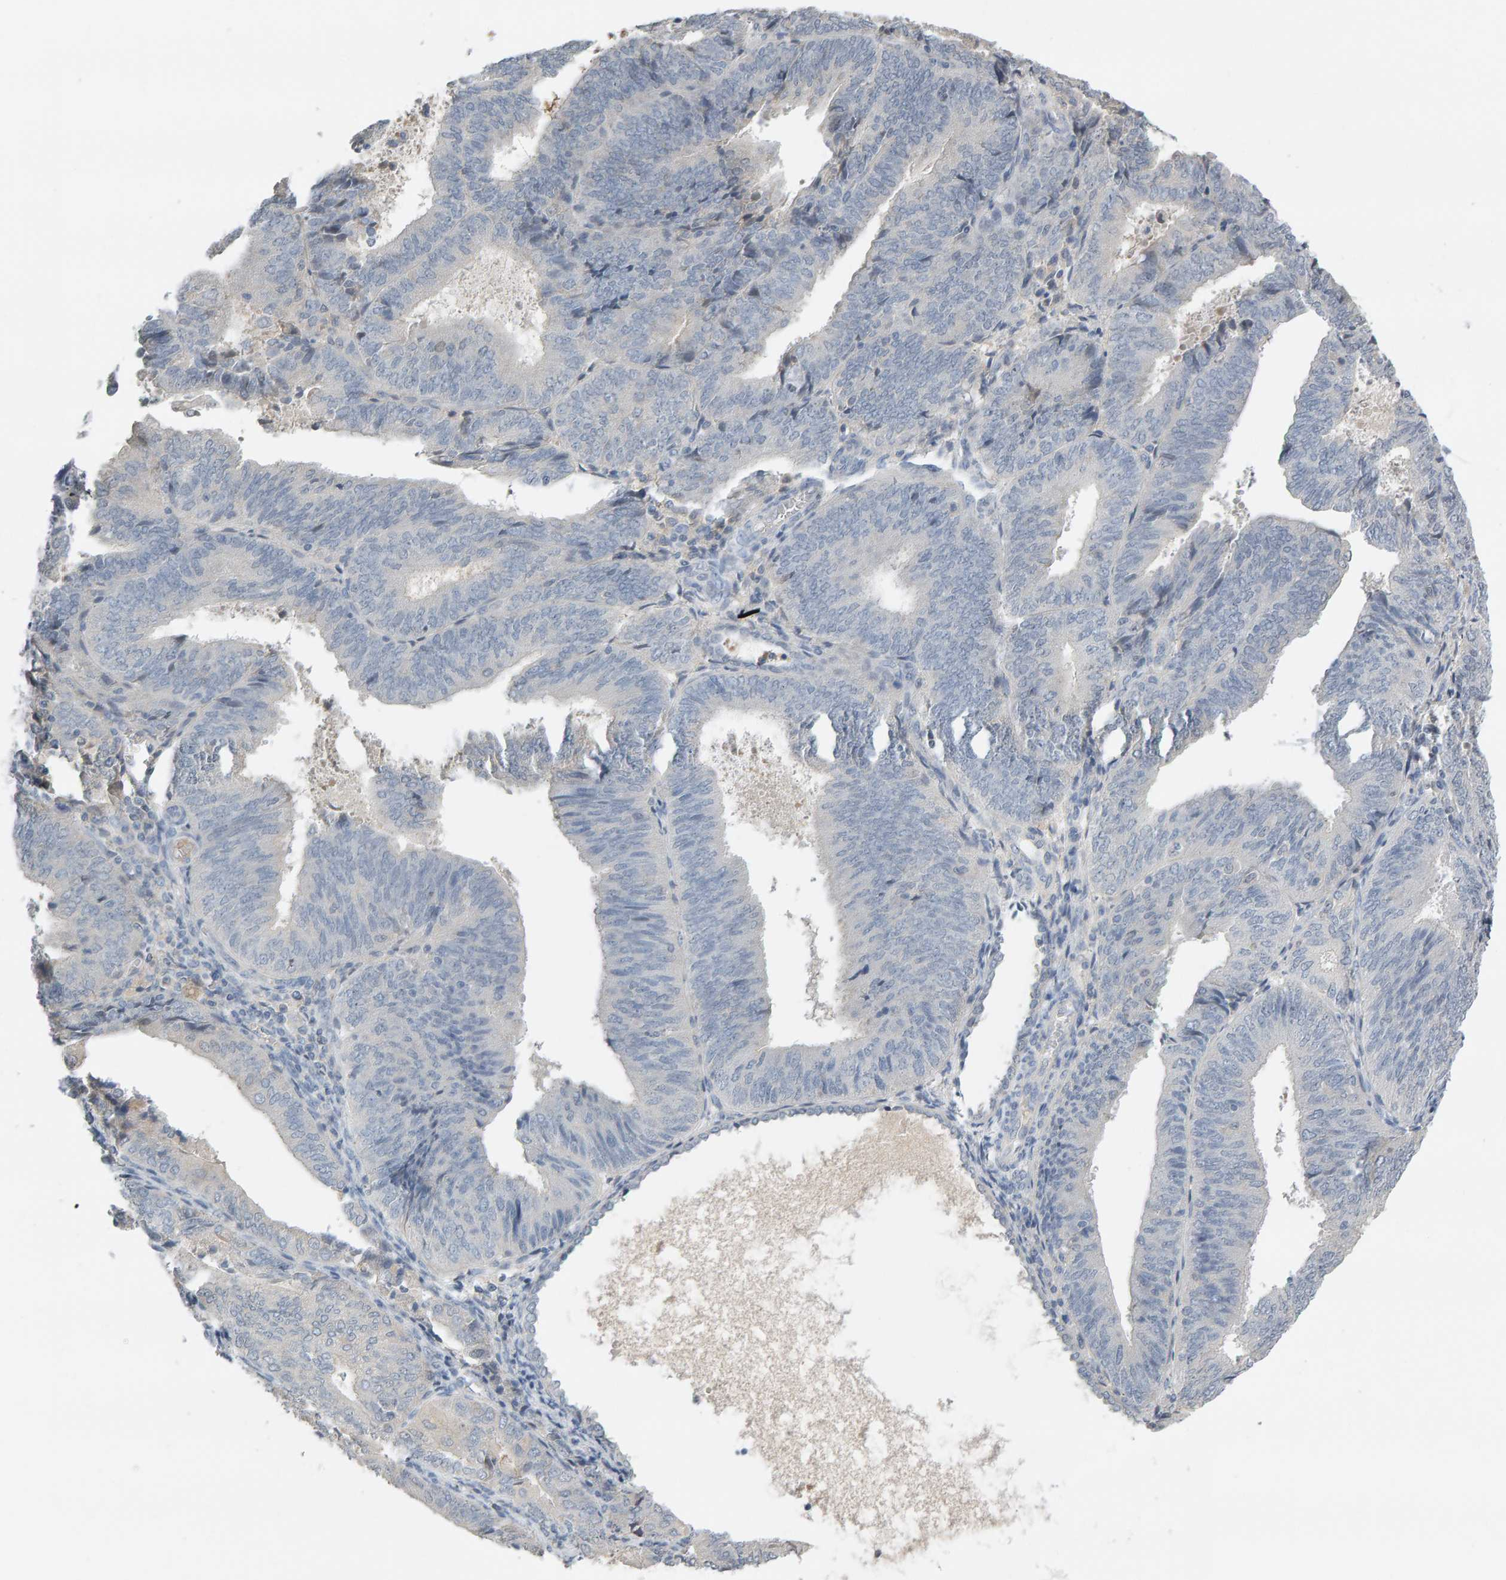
{"staining": {"intensity": "negative", "quantity": "none", "location": "none"}, "tissue": "endometrial cancer", "cell_type": "Tumor cells", "image_type": "cancer", "snomed": [{"axis": "morphology", "description": "Adenocarcinoma, NOS"}, {"axis": "topography", "description": "Endometrium"}], "caption": "High magnification brightfield microscopy of endometrial cancer stained with DAB (brown) and counterstained with hematoxylin (blue): tumor cells show no significant positivity. Nuclei are stained in blue.", "gene": "GFUS", "patient": {"sex": "female", "age": 81}}